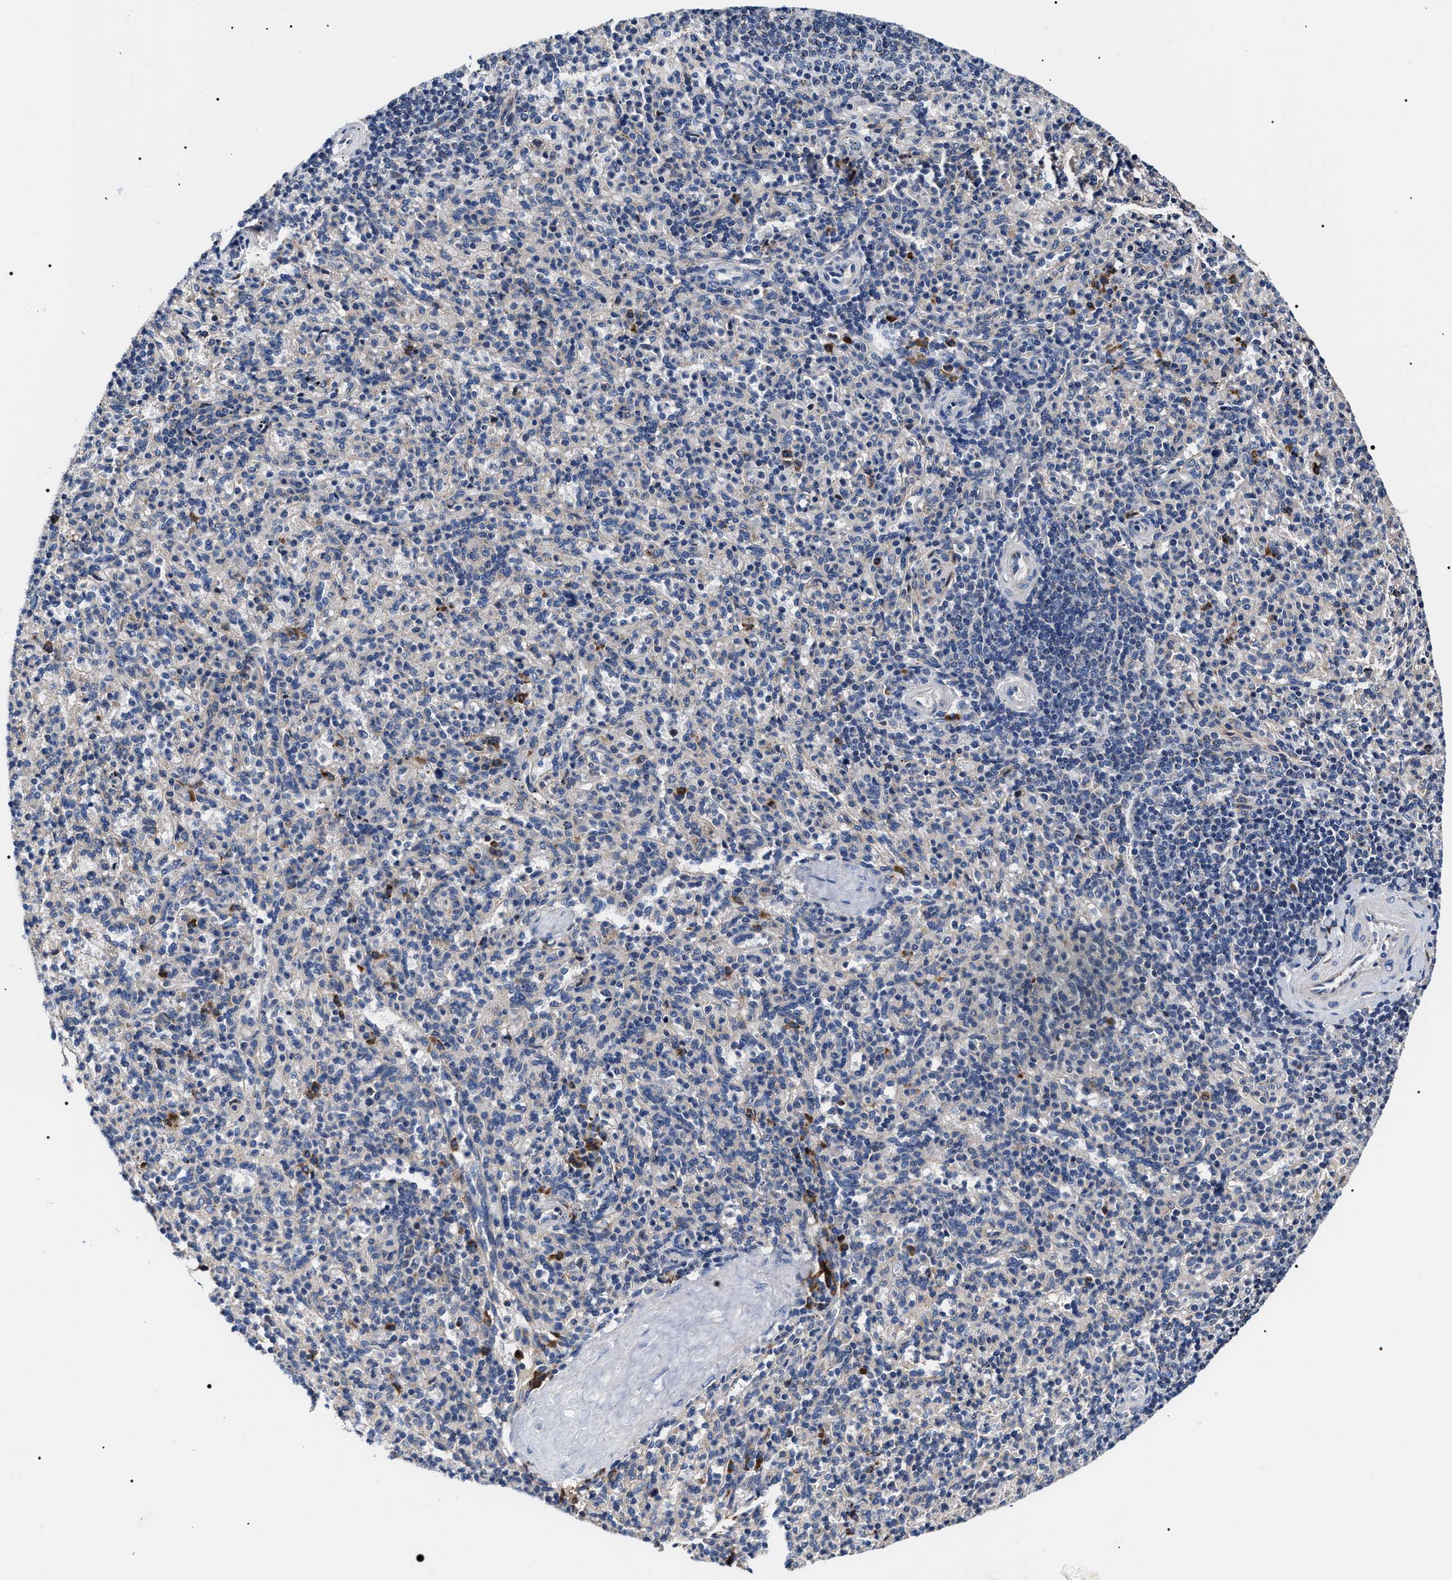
{"staining": {"intensity": "moderate", "quantity": "<25%", "location": "cytoplasmic/membranous"}, "tissue": "spleen", "cell_type": "Cells in red pulp", "image_type": "normal", "snomed": [{"axis": "morphology", "description": "Normal tissue, NOS"}, {"axis": "topography", "description": "Spleen"}], "caption": "Spleen stained for a protein demonstrates moderate cytoplasmic/membranous positivity in cells in red pulp. (DAB (3,3'-diaminobenzidine) IHC with brightfield microscopy, high magnification).", "gene": "MACC1", "patient": {"sex": "male", "age": 36}}